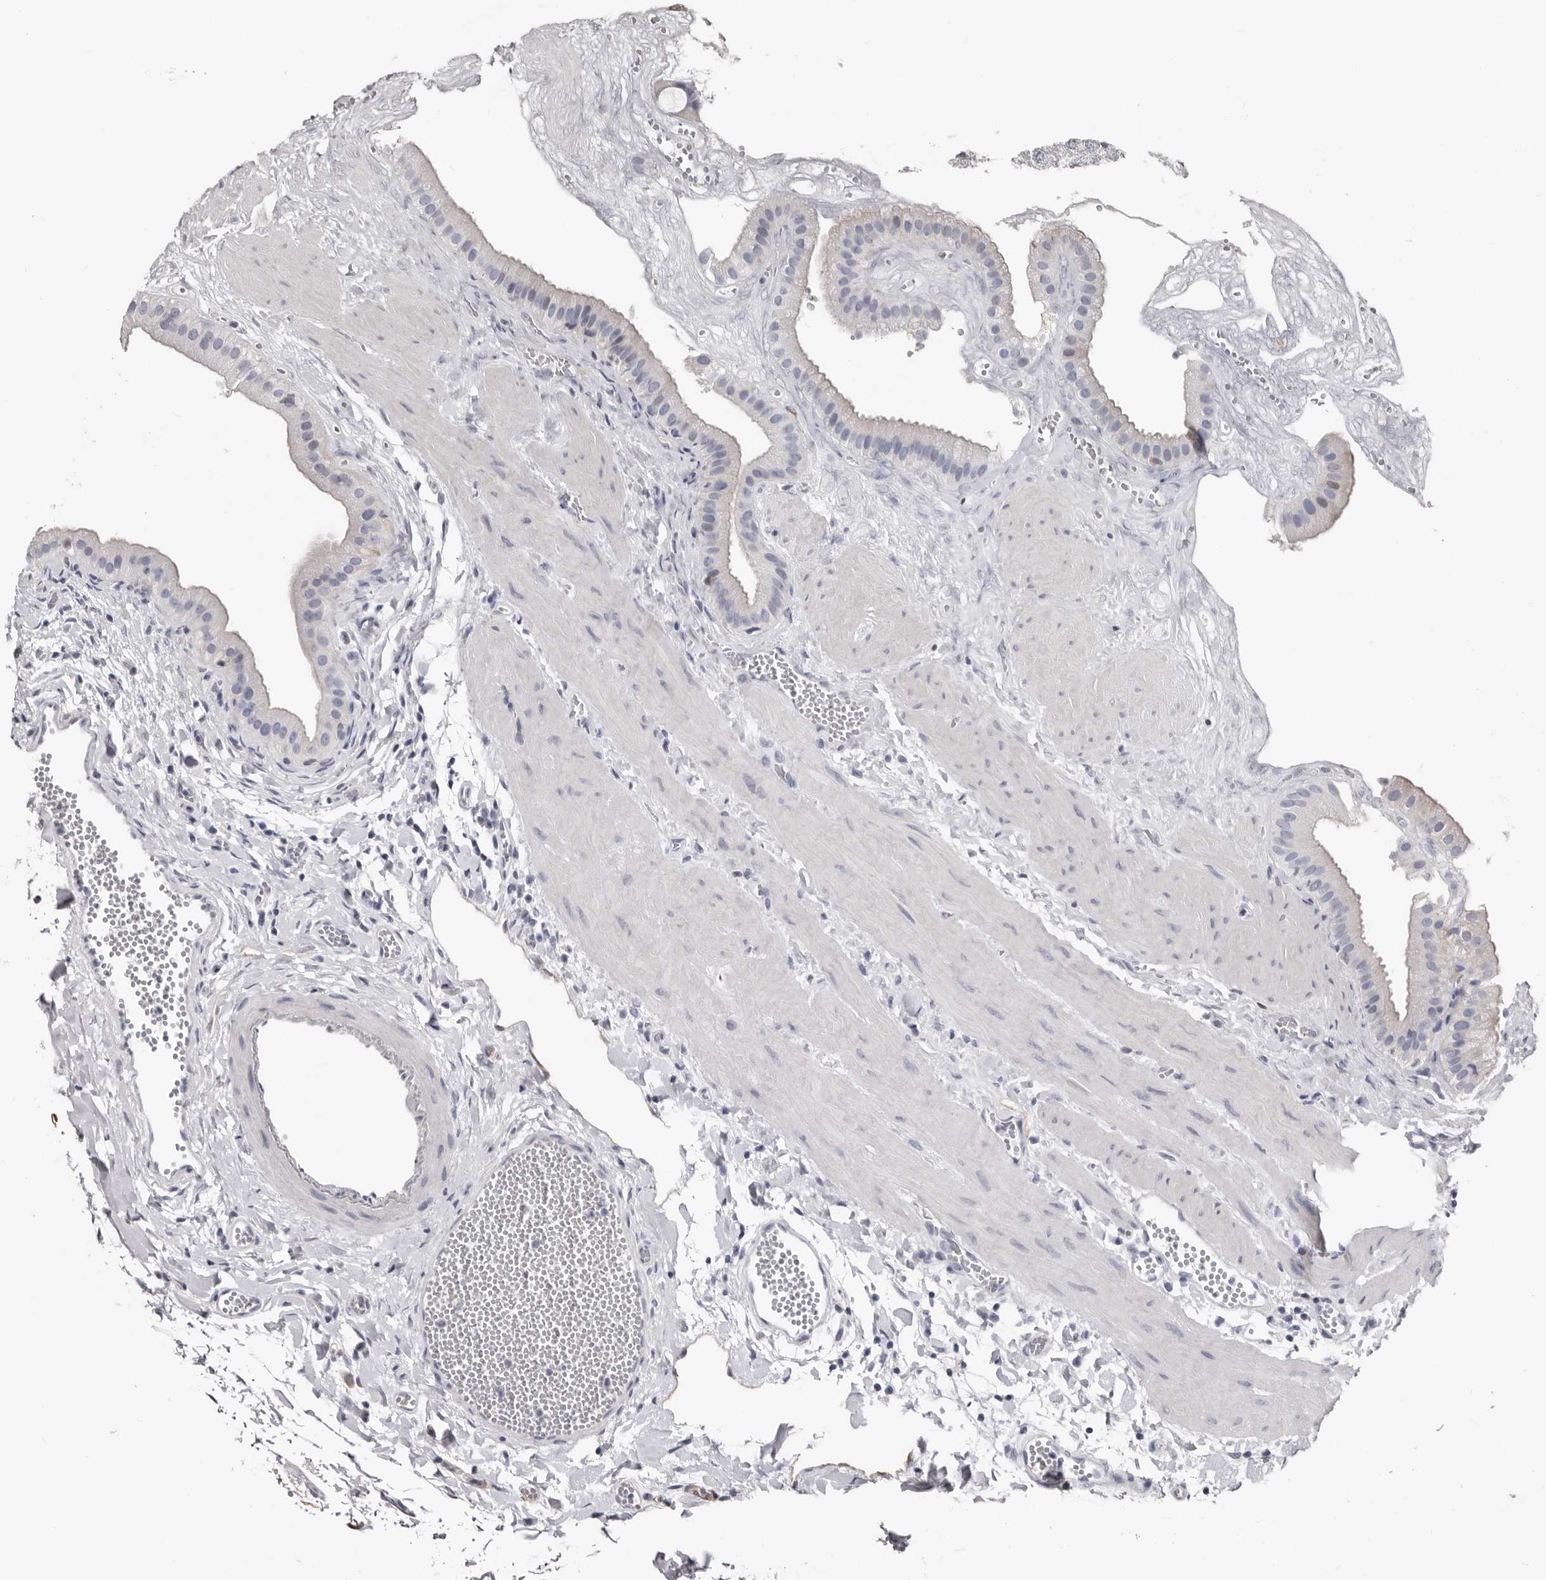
{"staining": {"intensity": "weak", "quantity": "<25%", "location": "cytoplasmic/membranous"}, "tissue": "gallbladder", "cell_type": "Glandular cells", "image_type": "normal", "snomed": [{"axis": "morphology", "description": "Normal tissue, NOS"}, {"axis": "topography", "description": "Gallbladder"}], "caption": "There is no significant staining in glandular cells of gallbladder. (Stains: DAB immunohistochemistry with hematoxylin counter stain, Microscopy: brightfield microscopy at high magnification).", "gene": "FABP7", "patient": {"sex": "male", "age": 55}}